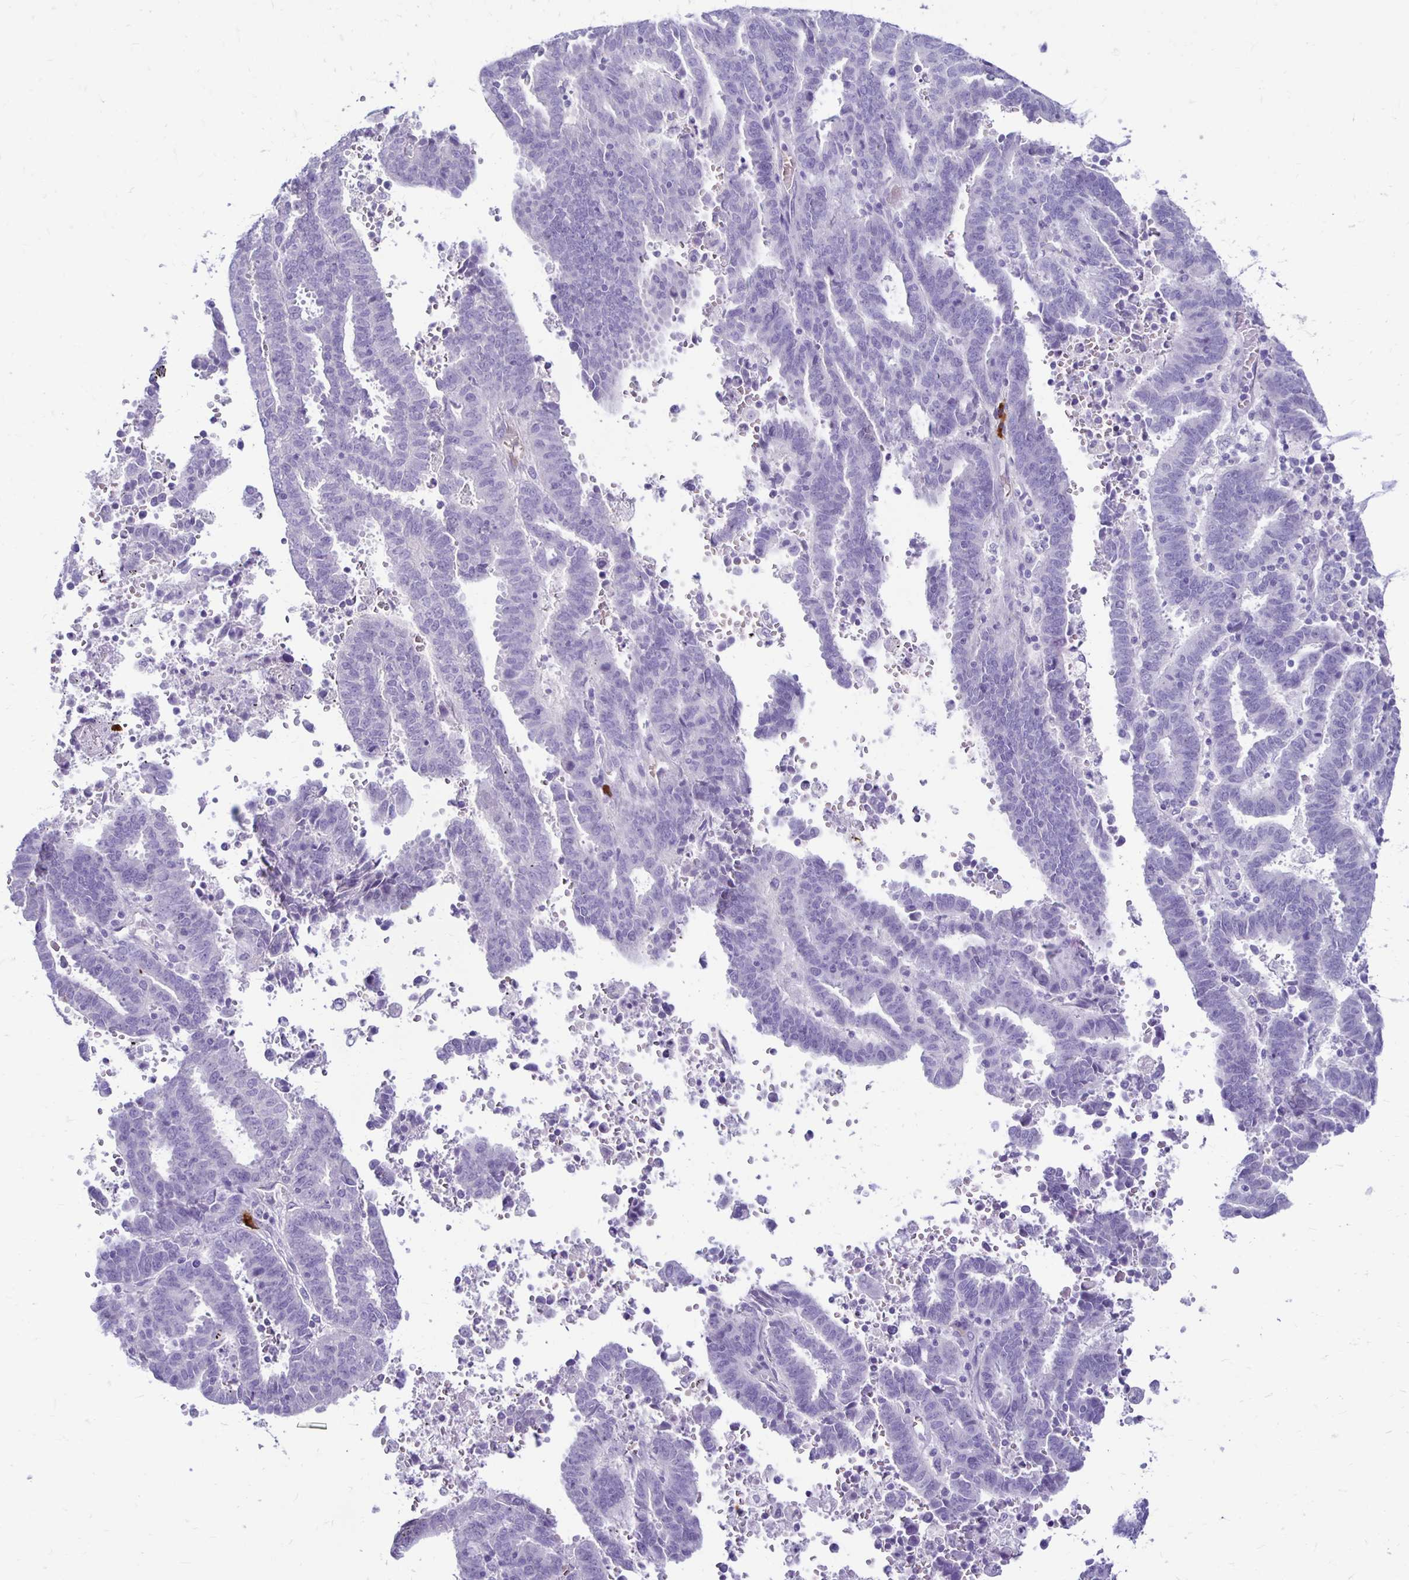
{"staining": {"intensity": "negative", "quantity": "none", "location": "none"}, "tissue": "endometrial cancer", "cell_type": "Tumor cells", "image_type": "cancer", "snomed": [{"axis": "morphology", "description": "Adenocarcinoma, NOS"}, {"axis": "topography", "description": "Uterus"}], "caption": "Endometrial cancer (adenocarcinoma) stained for a protein using immunohistochemistry (IHC) shows no expression tumor cells.", "gene": "FNTB", "patient": {"sex": "female", "age": 83}}